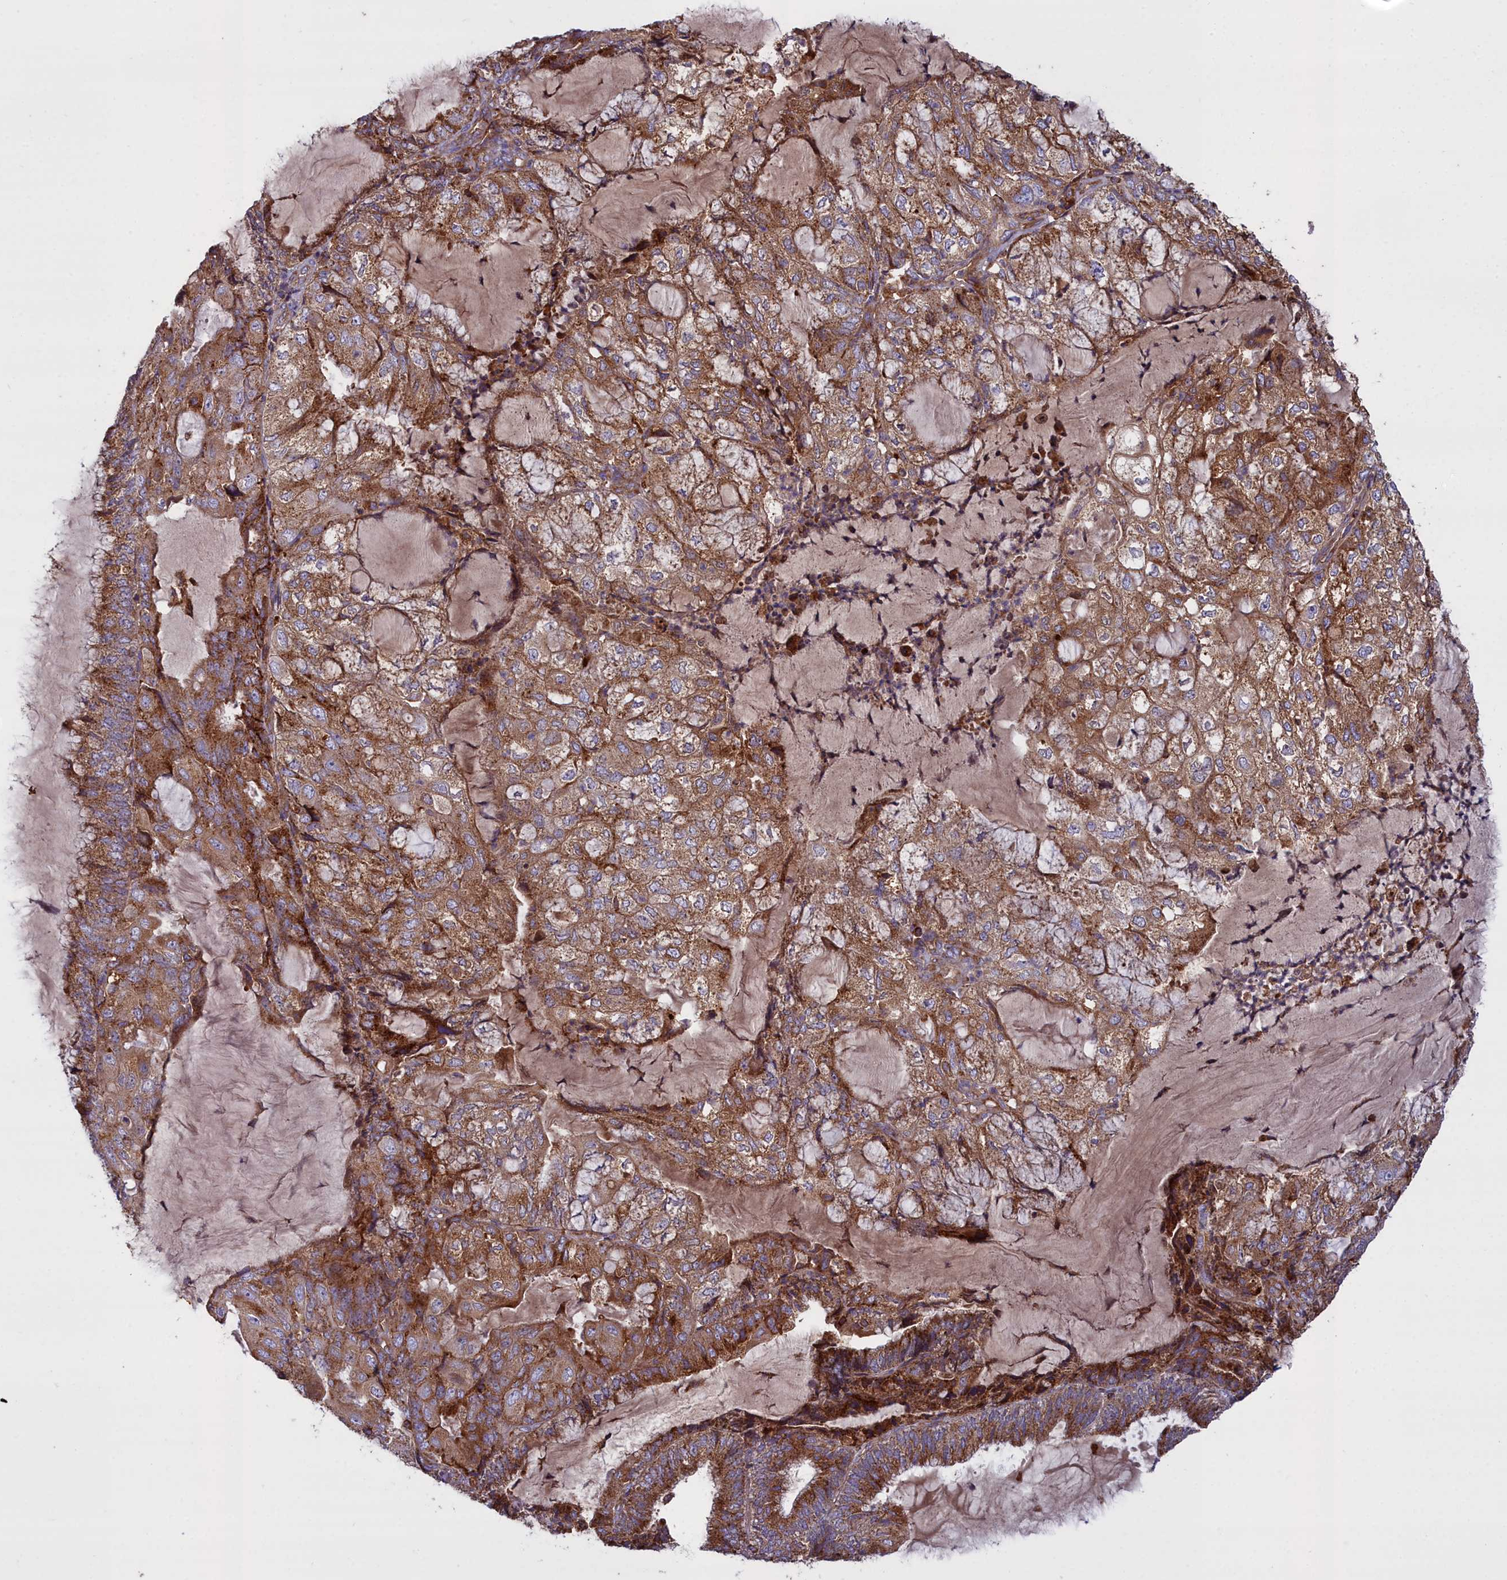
{"staining": {"intensity": "strong", "quantity": ">75%", "location": "cytoplasmic/membranous"}, "tissue": "endometrial cancer", "cell_type": "Tumor cells", "image_type": "cancer", "snomed": [{"axis": "morphology", "description": "Adenocarcinoma, NOS"}, {"axis": "topography", "description": "Endometrium"}], "caption": "Immunohistochemical staining of endometrial cancer demonstrates high levels of strong cytoplasmic/membranous staining in approximately >75% of tumor cells.", "gene": "LNPEP", "patient": {"sex": "female", "age": 81}}